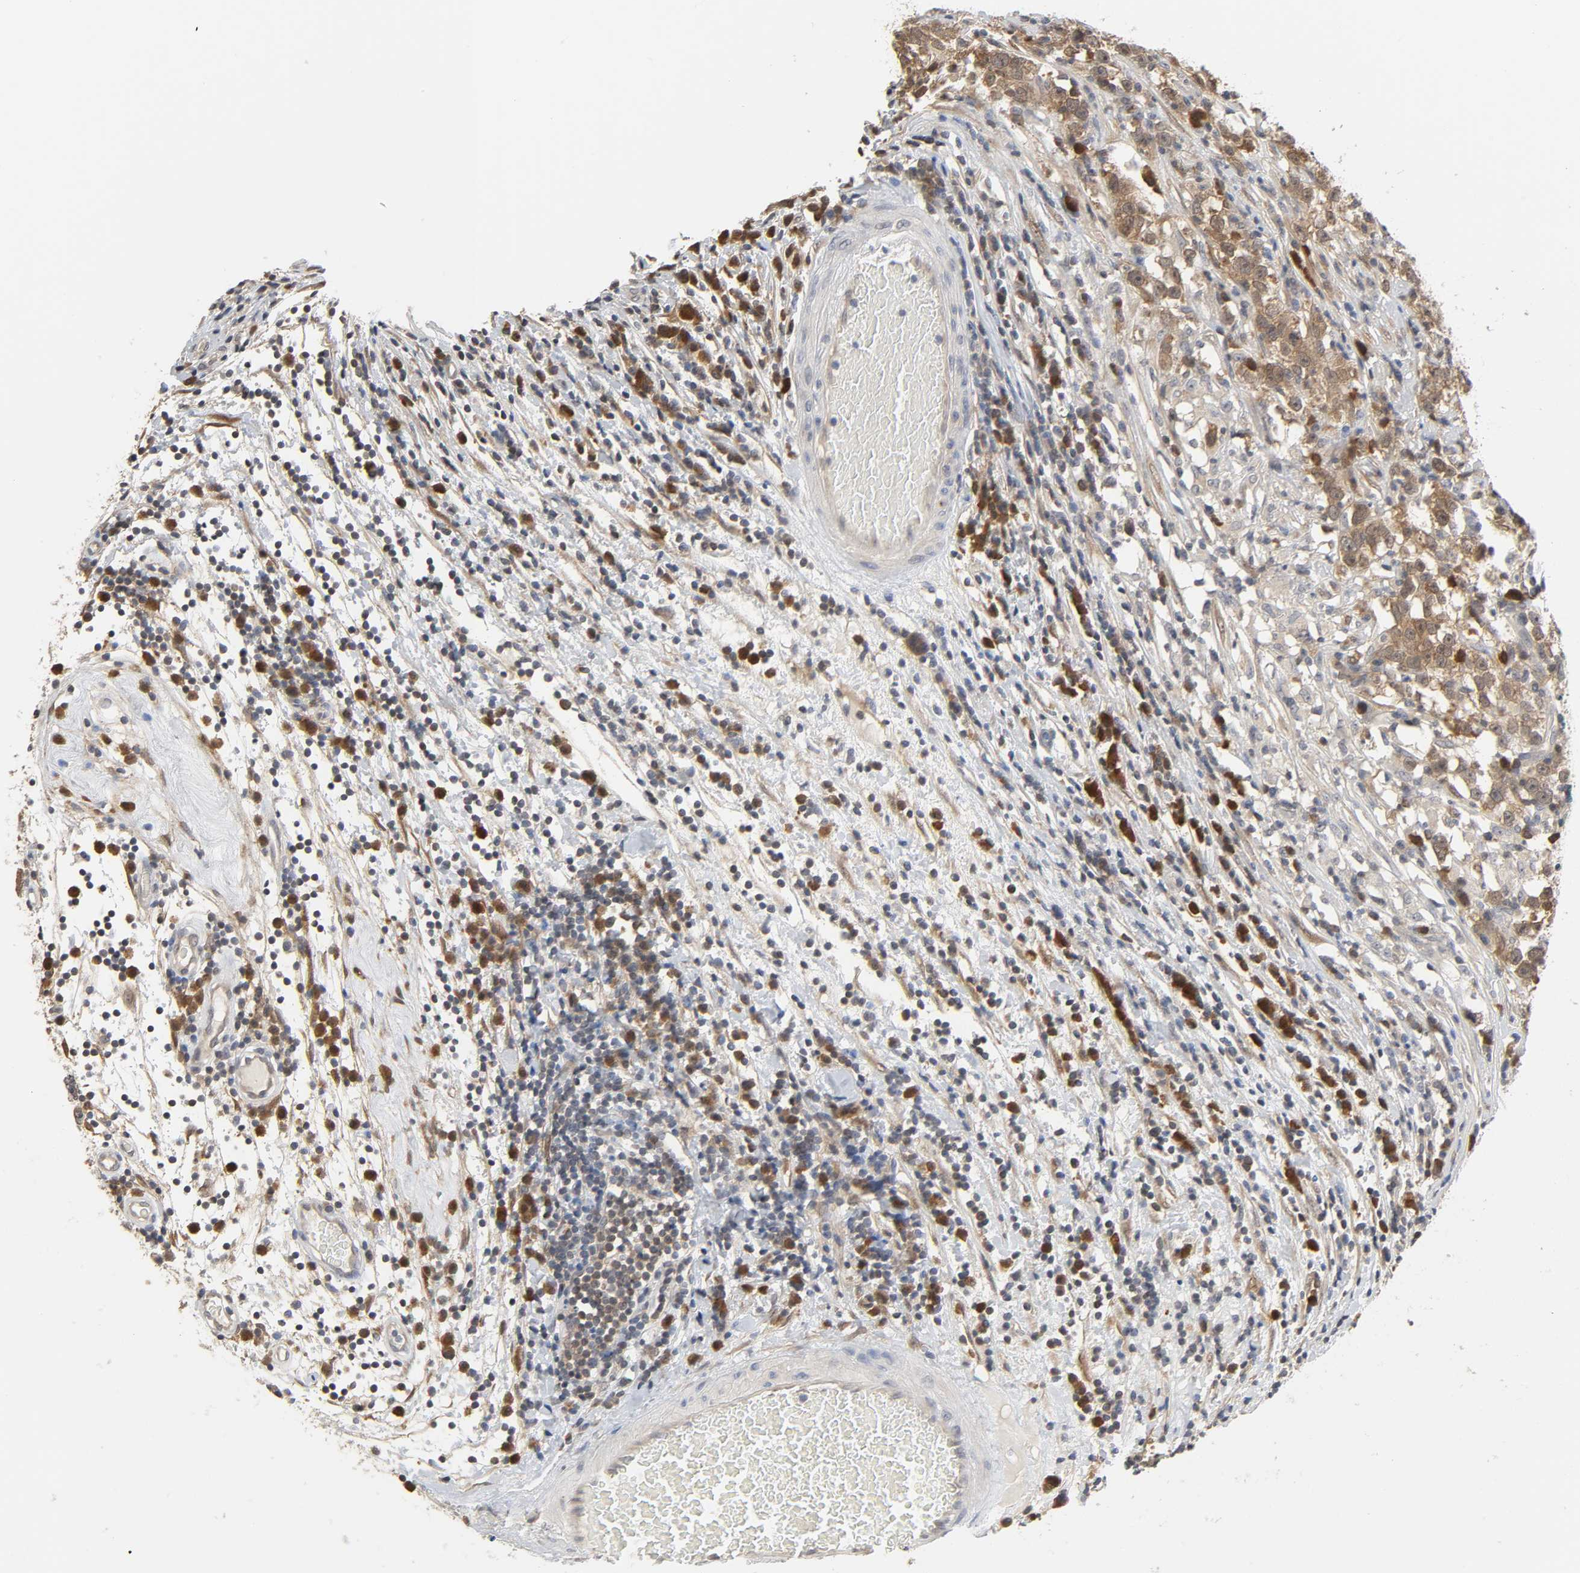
{"staining": {"intensity": "moderate", "quantity": ">75%", "location": "cytoplasmic/membranous"}, "tissue": "testis cancer", "cell_type": "Tumor cells", "image_type": "cancer", "snomed": [{"axis": "morphology", "description": "Seminoma, NOS"}, {"axis": "topography", "description": "Testis"}], "caption": "IHC (DAB) staining of testis cancer (seminoma) displays moderate cytoplasmic/membranous protein staining in about >75% of tumor cells.", "gene": "MIF", "patient": {"sex": "male", "age": 43}}